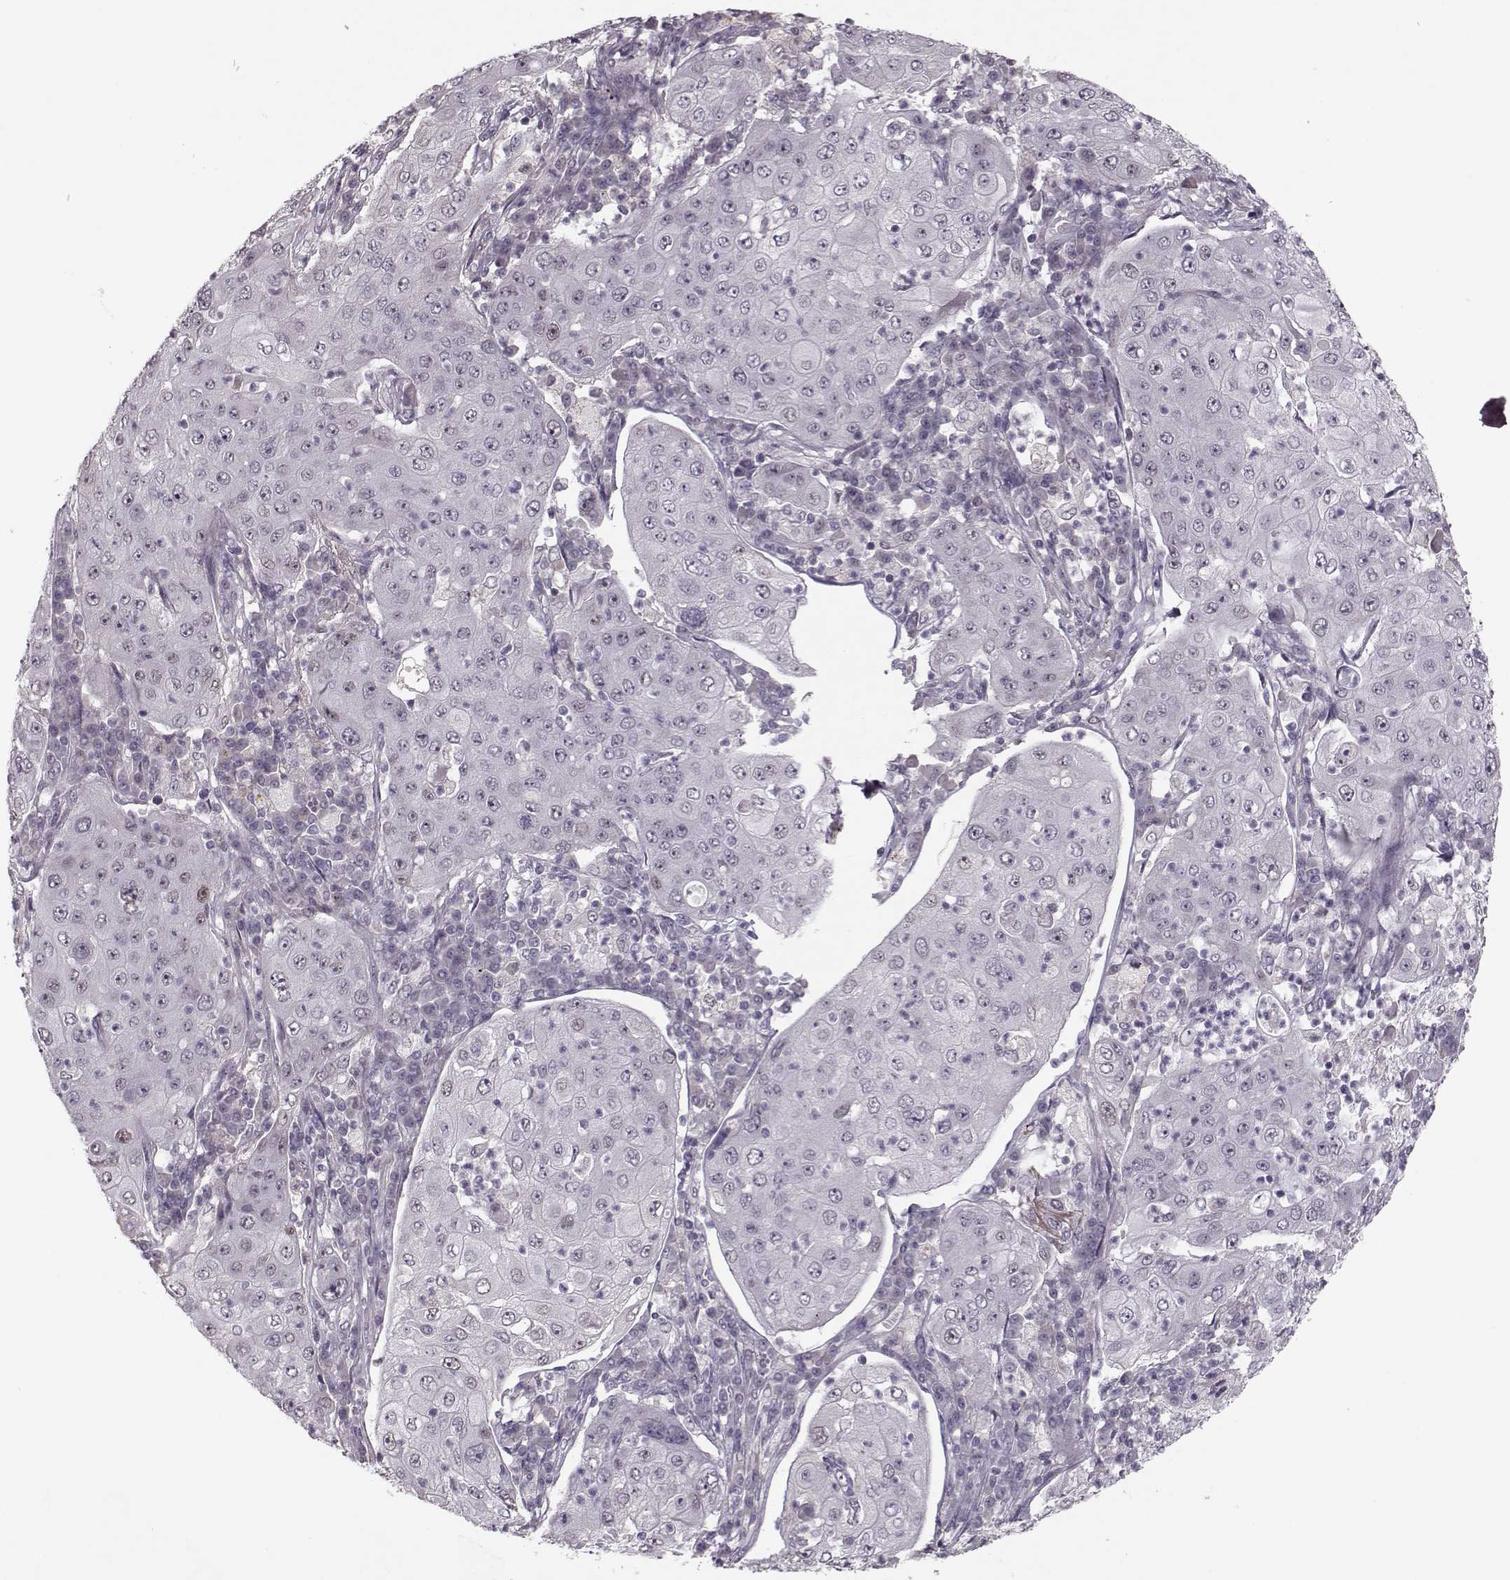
{"staining": {"intensity": "negative", "quantity": "none", "location": "none"}, "tissue": "lung cancer", "cell_type": "Tumor cells", "image_type": "cancer", "snomed": [{"axis": "morphology", "description": "Squamous cell carcinoma, NOS"}, {"axis": "topography", "description": "Lung"}], "caption": "This is an immunohistochemistry (IHC) image of lung cancer. There is no expression in tumor cells.", "gene": "DNAI3", "patient": {"sex": "female", "age": 59}}